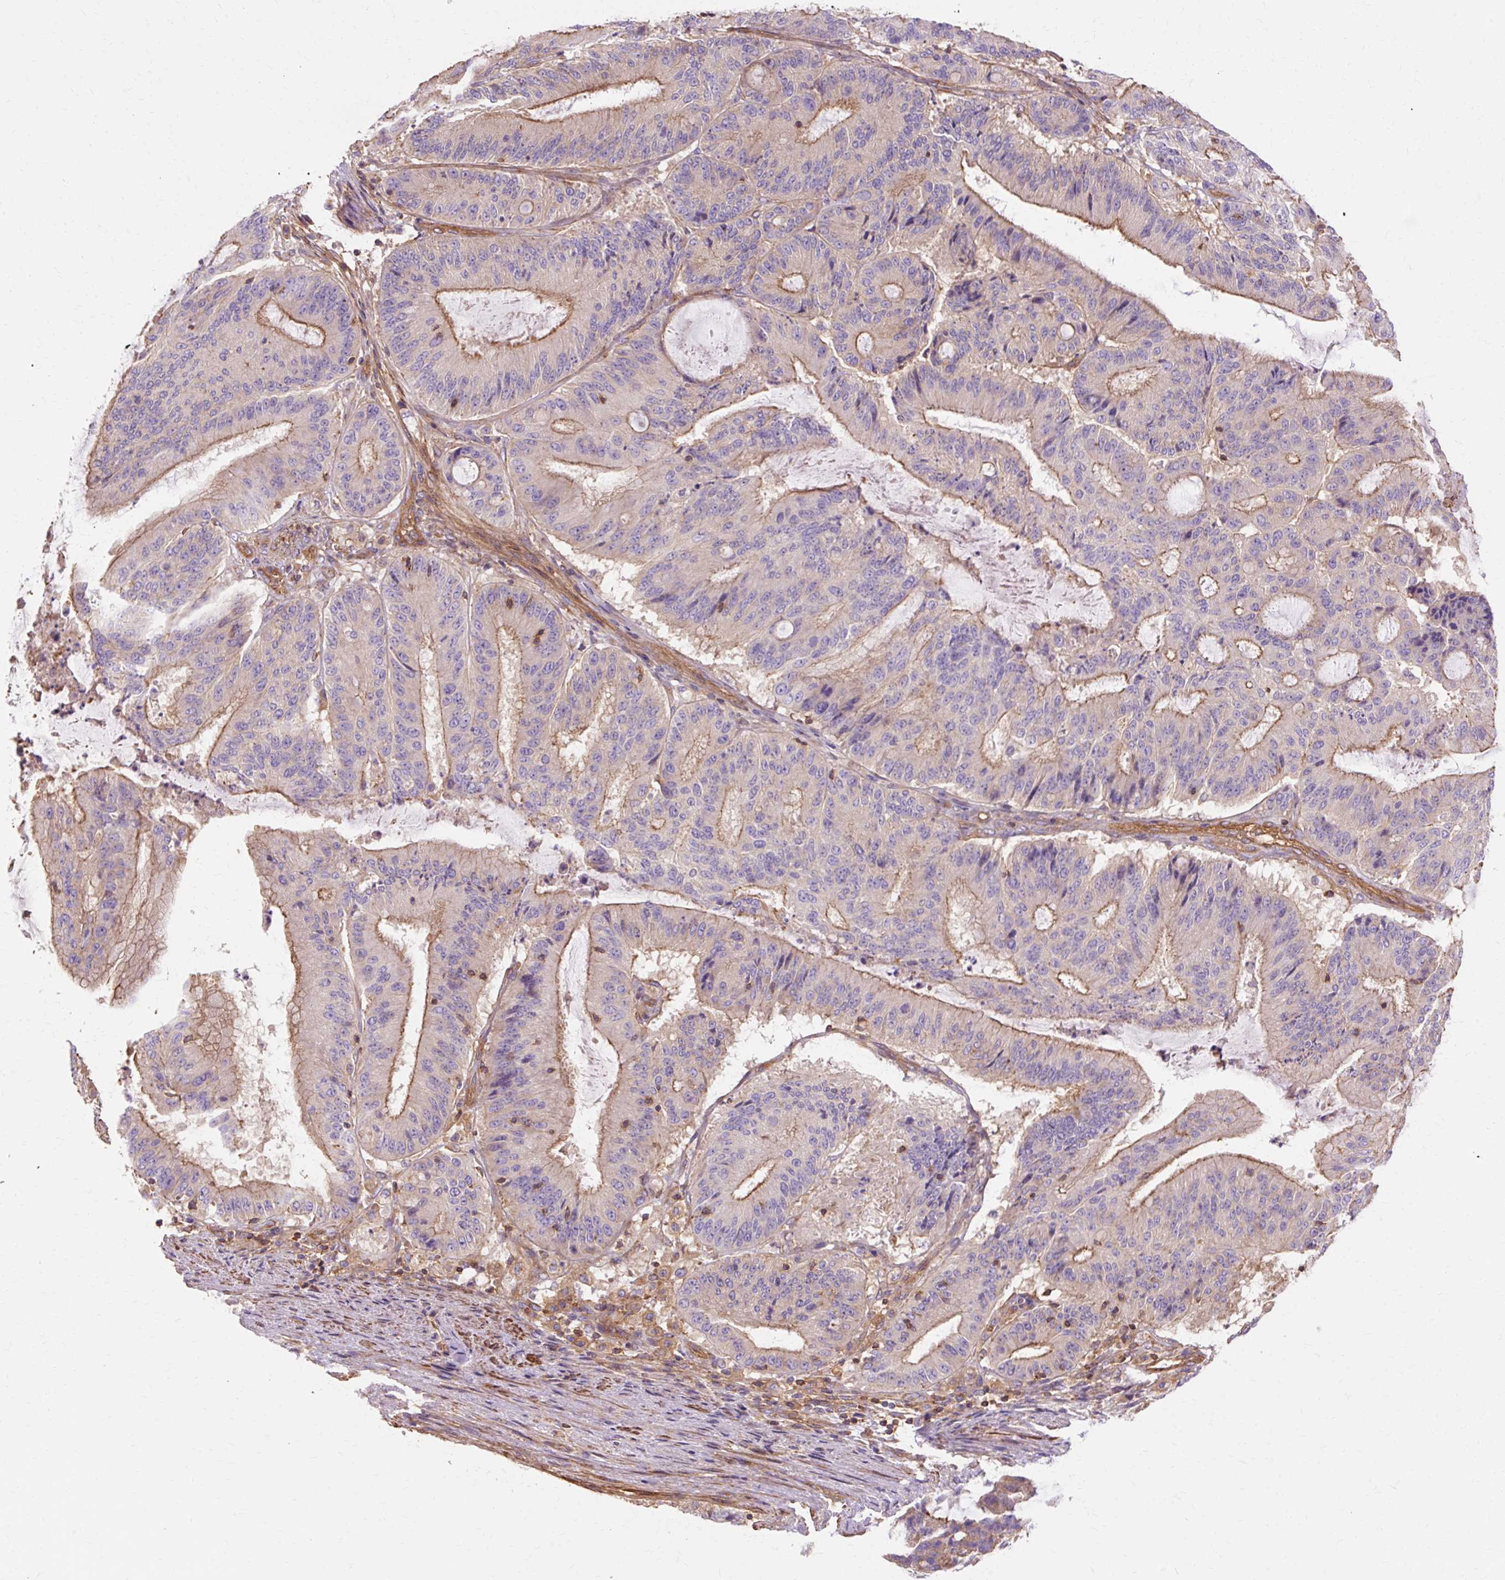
{"staining": {"intensity": "moderate", "quantity": "25%-75%", "location": "cytoplasmic/membranous"}, "tissue": "liver cancer", "cell_type": "Tumor cells", "image_type": "cancer", "snomed": [{"axis": "morphology", "description": "Normal tissue, NOS"}, {"axis": "morphology", "description": "Cholangiocarcinoma"}, {"axis": "topography", "description": "Liver"}, {"axis": "topography", "description": "Peripheral nerve tissue"}], "caption": "DAB (3,3'-diaminobenzidine) immunohistochemical staining of liver cancer reveals moderate cytoplasmic/membranous protein positivity in approximately 25%-75% of tumor cells. The staining was performed using DAB to visualize the protein expression in brown, while the nuclei were stained in blue with hematoxylin (Magnification: 20x).", "gene": "TBC1D2B", "patient": {"sex": "female", "age": 73}}